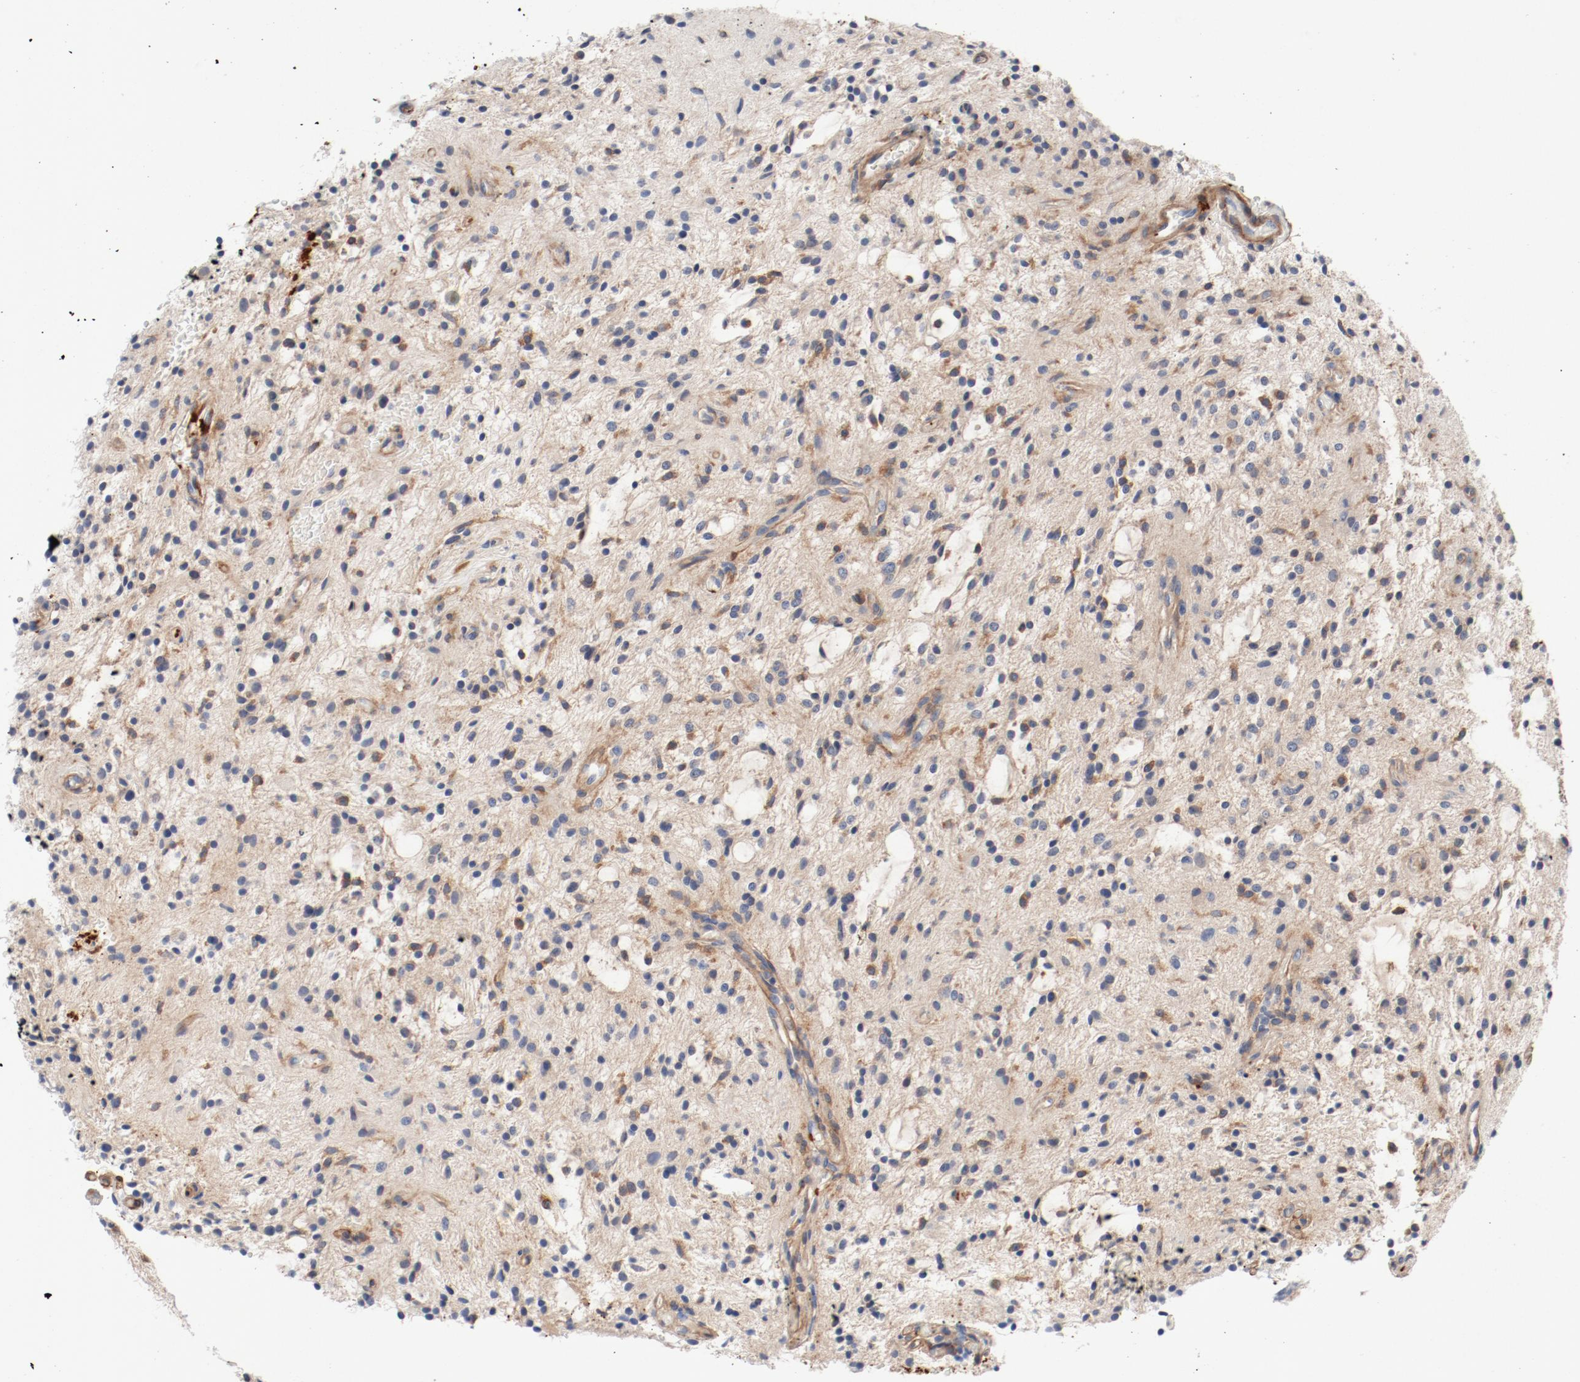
{"staining": {"intensity": "moderate", "quantity": "<25%", "location": "cytoplasmic/membranous"}, "tissue": "glioma", "cell_type": "Tumor cells", "image_type": "cancer", "snomed": [{"axis": "morphology", "description": "Glioma, malignant, NOS"}, {"axis": "topography", "description": "Cerebellum"}], "caption": "Malignant glioma stained with immunohistochemistry (IHC) displays moderate cytoplasmic/membranous expression in about <25% of tumor cells.", "gene": "ILK", "patient": {"sex": "female", "age": 10}}